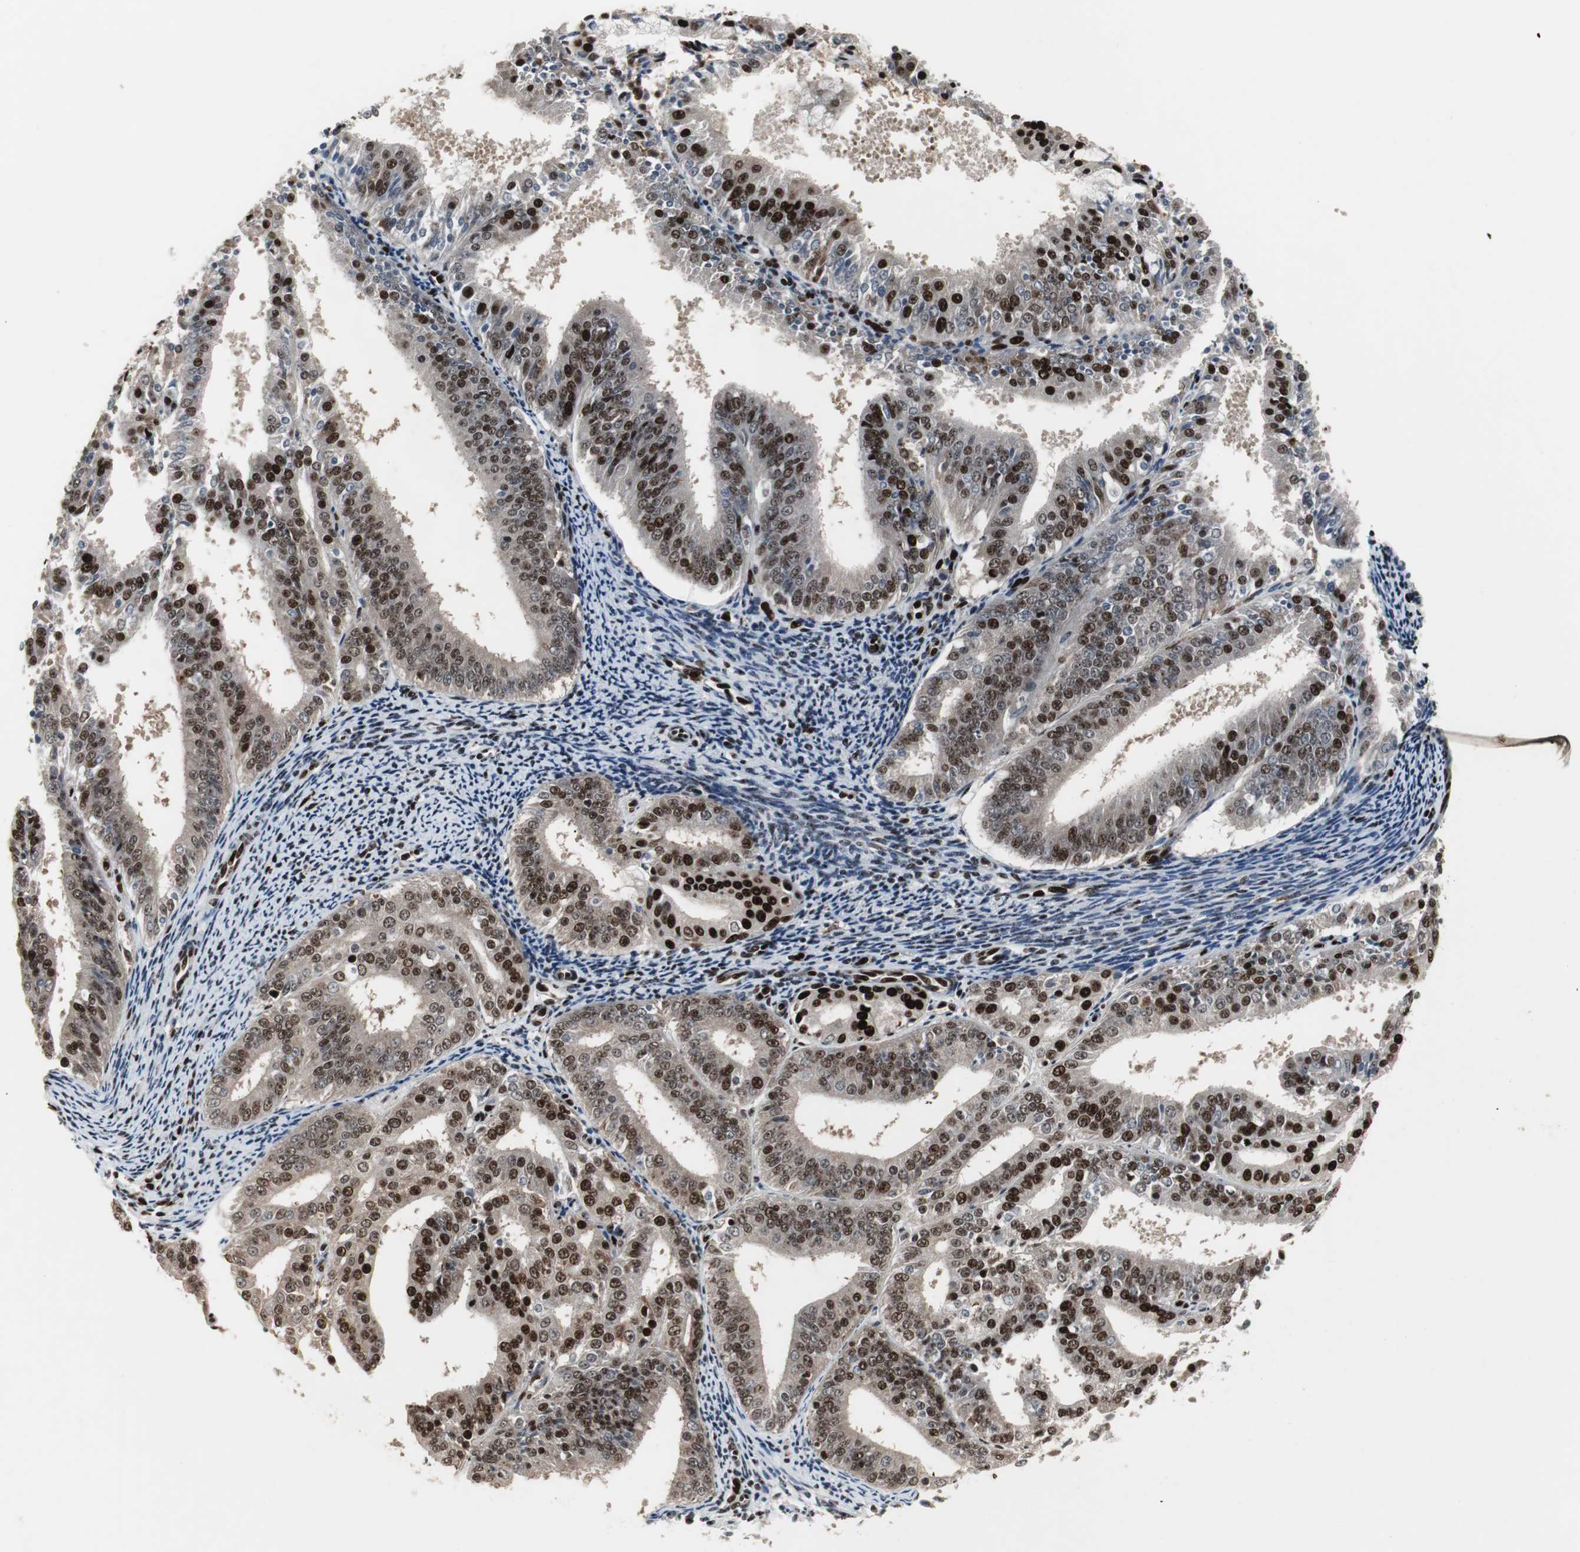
{"staining": {"intensity": "strong", "quantity": ">75%", "location": "nuclear"}, "tissue": "endometrial cancer", "cell_type": "Tumor cells", "image_type": "cancer", "snomed": [{"axis": "morphology", "description": "Adenocarcinoma, NOS"}, {"axis": "topography", "description": "Endometrium"}], "caption": "IHC (DAB) staining of endometrial cancer (adenocarcinoma) shows strong nuclear protein staining in approximately >75% of tumor cells.", "gene": "GRK2", "patient": {"sex": "female", "age": 63}}